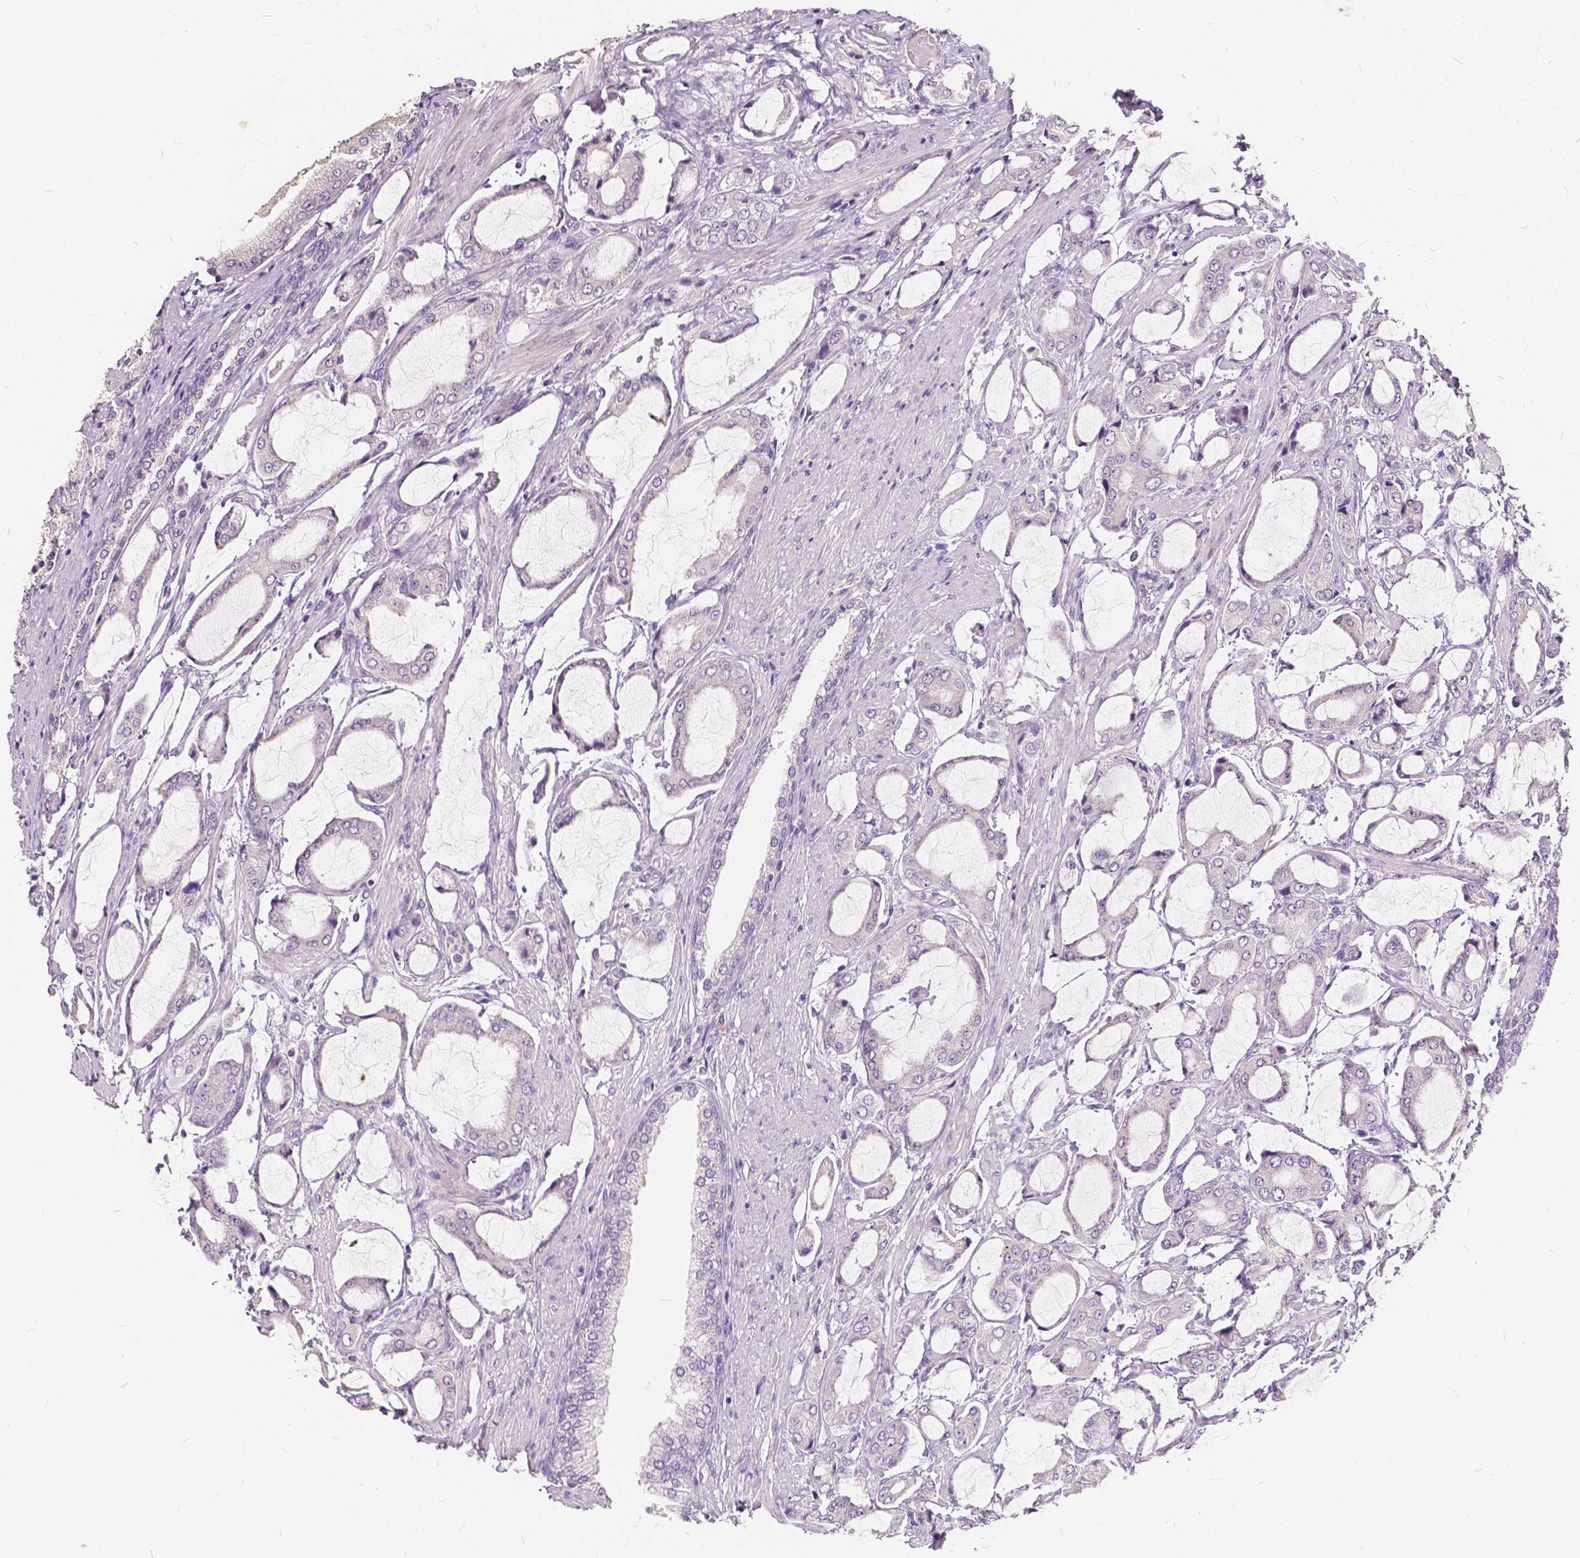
{"staining": {"intensity": "negative", "quantity": "none", "location": "none"}, "tissue": "prostate cancer", "cell_type": "Tumor cells", "image_type": "cancer", "snomed": [{"axis": "morphology", "description": "Adenocarcinoma, NOS"}, {"axis": "topography", "description": "Prostate"}], "caption": "Immunohistochemical staining of human prostate adenocarcinoma demonstrates no significant staining in tumor cells. (Stains: DAB (3,3'-diaminobenzidine) immunohistochemistry (IHC) with hematoxylin counter stain, Microscopy: brightfield microscopy at high magnification).", "gene": "SLC7A8", "patient": {"sex": "male", "age": 63}}